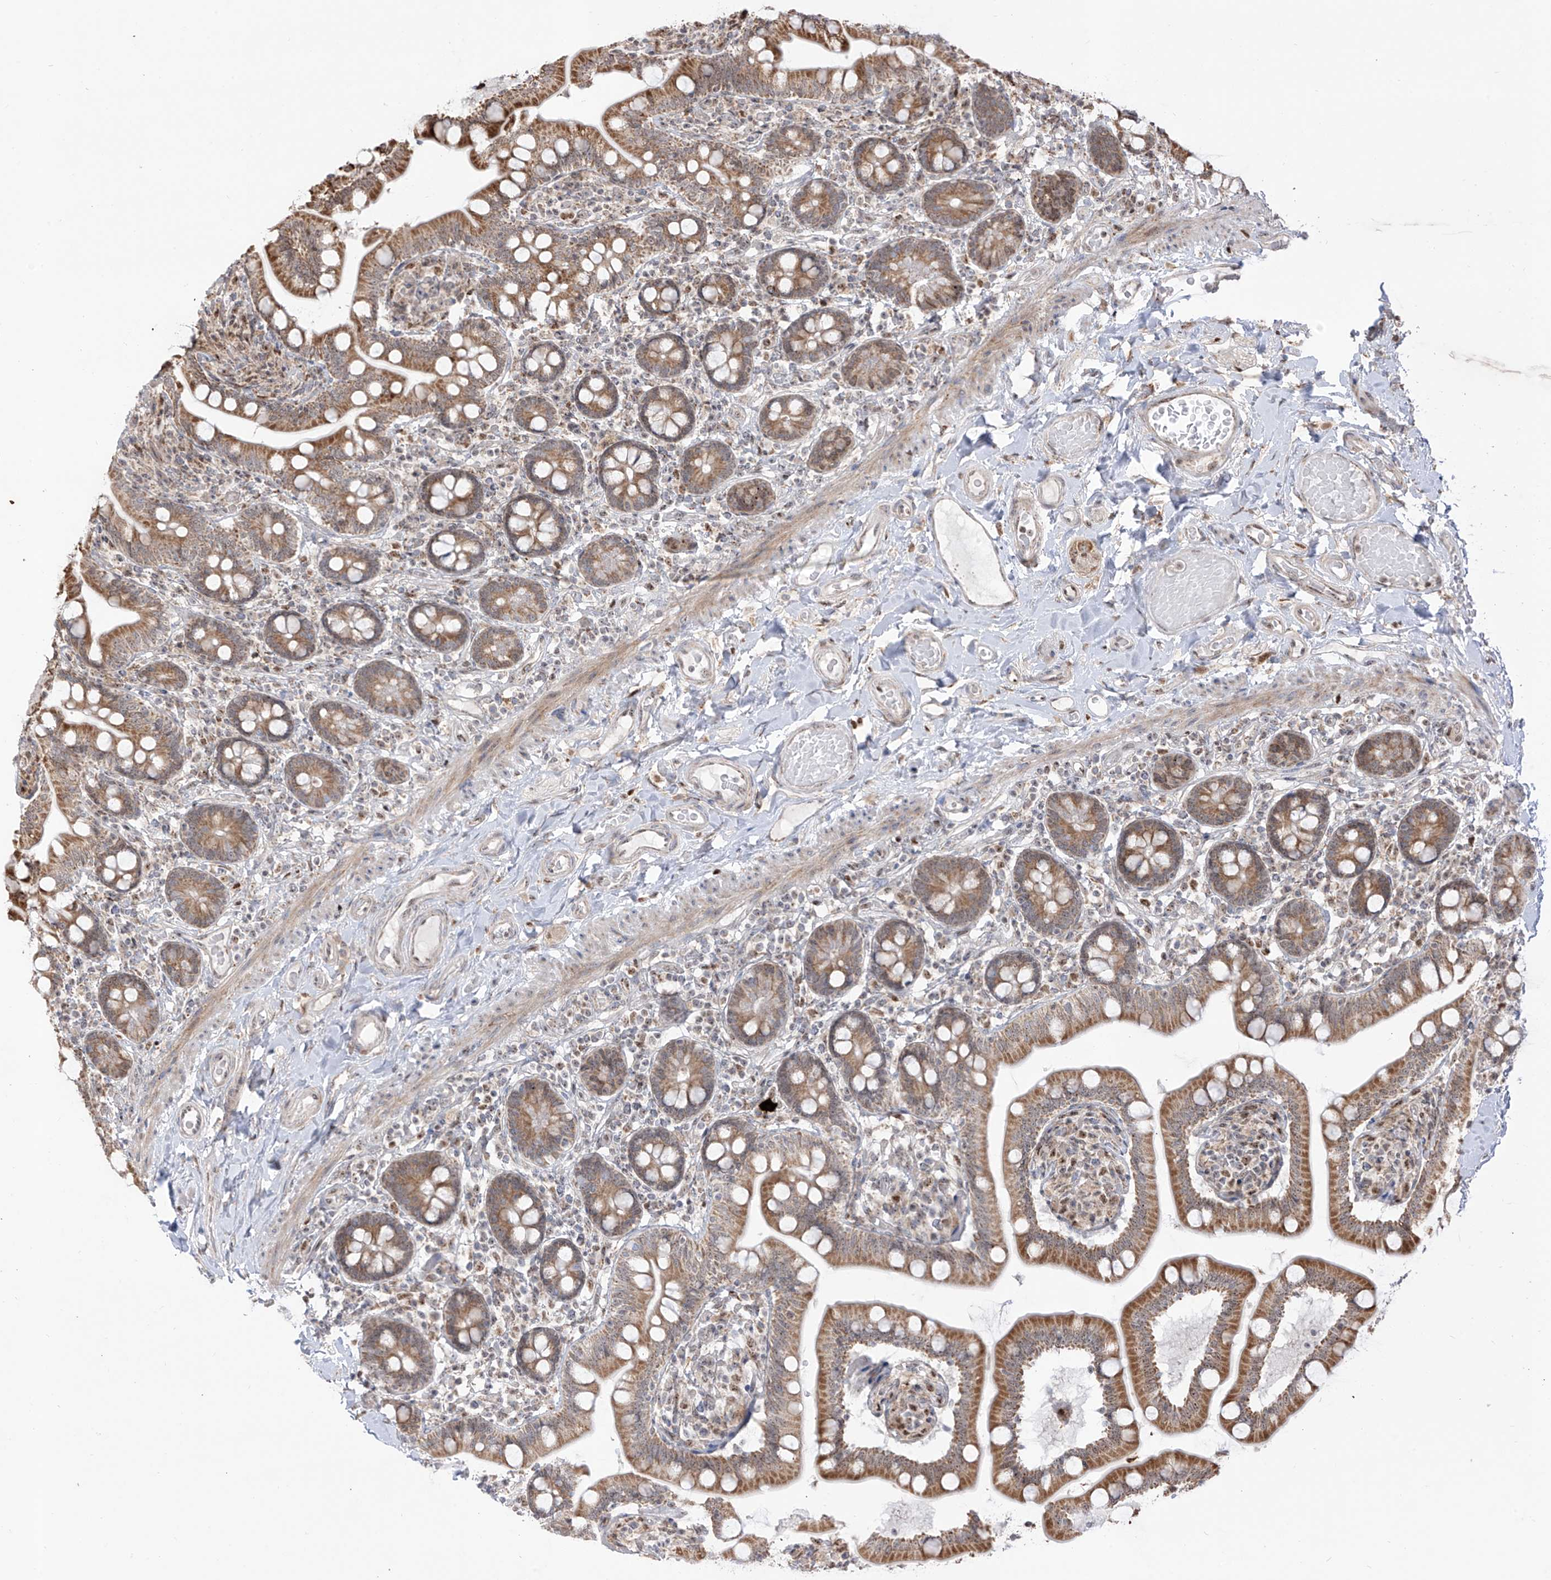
{"staining": {"intensity": "moderate", "quantity": ">75%", "location": "cytoplasmic/membranous"}, "tissue": "small intestine", "cell_type": "Glandular cells", "image_type": "normal", "snomed": [{"axis": "morphology", "description": "Normal tissue, NOS"}, {"axis": "topography", "description": "Small intestine"}], "caption": "This histopathology image exhibits benign small intestine stained with immunohistochemistry (IHC) to label a protein in brown. The cytoplasmic/membranous of glandular cells show moderate positivity for the protein. Nuclei are counter-stained blue.", "gene": "ZBTB8A", "patient": {"sex": "female", "age": 64}}